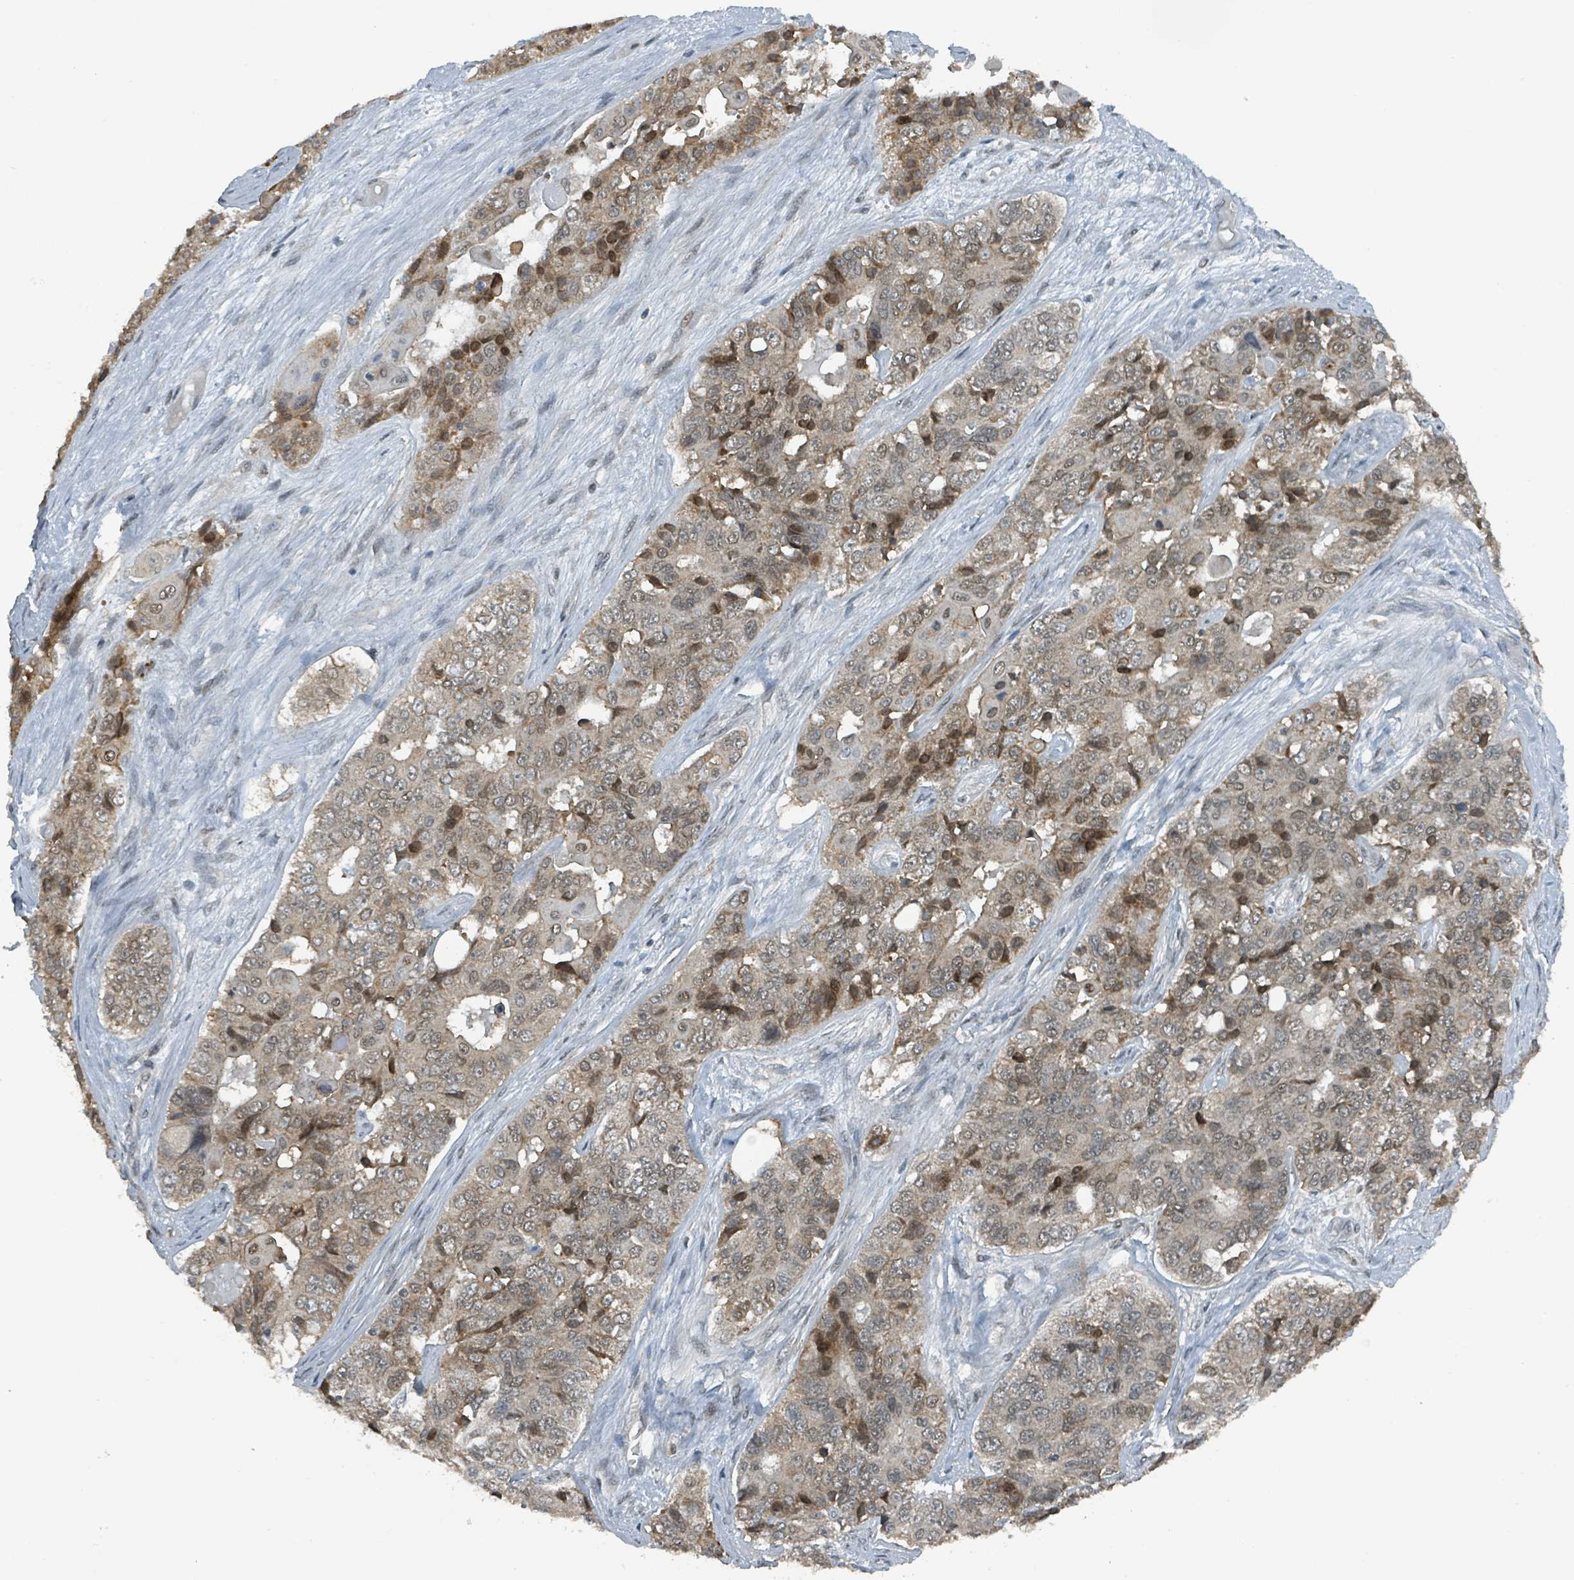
{"staining": {"intensity": "moderate", "quantity": "<25%", "location": "nuclear"}, "tissue": "ovarian cancer", "cell_type": "Tumor cells", "image_type": "cancer", "snomed": [{"axis": "morphology", "description": "Carcinoma, endometroid"}, {"axis": "topography", "description": "Ovary"}], "caption": "Immunohistochemistry (DAB) staining of human endometroid carcinoma (ovarian) reveals moderate nuclear protein positivity in approximately <25% of tumor cells.", "gene": "PHIP", "patient": {"sex": "female", "age": 51}}